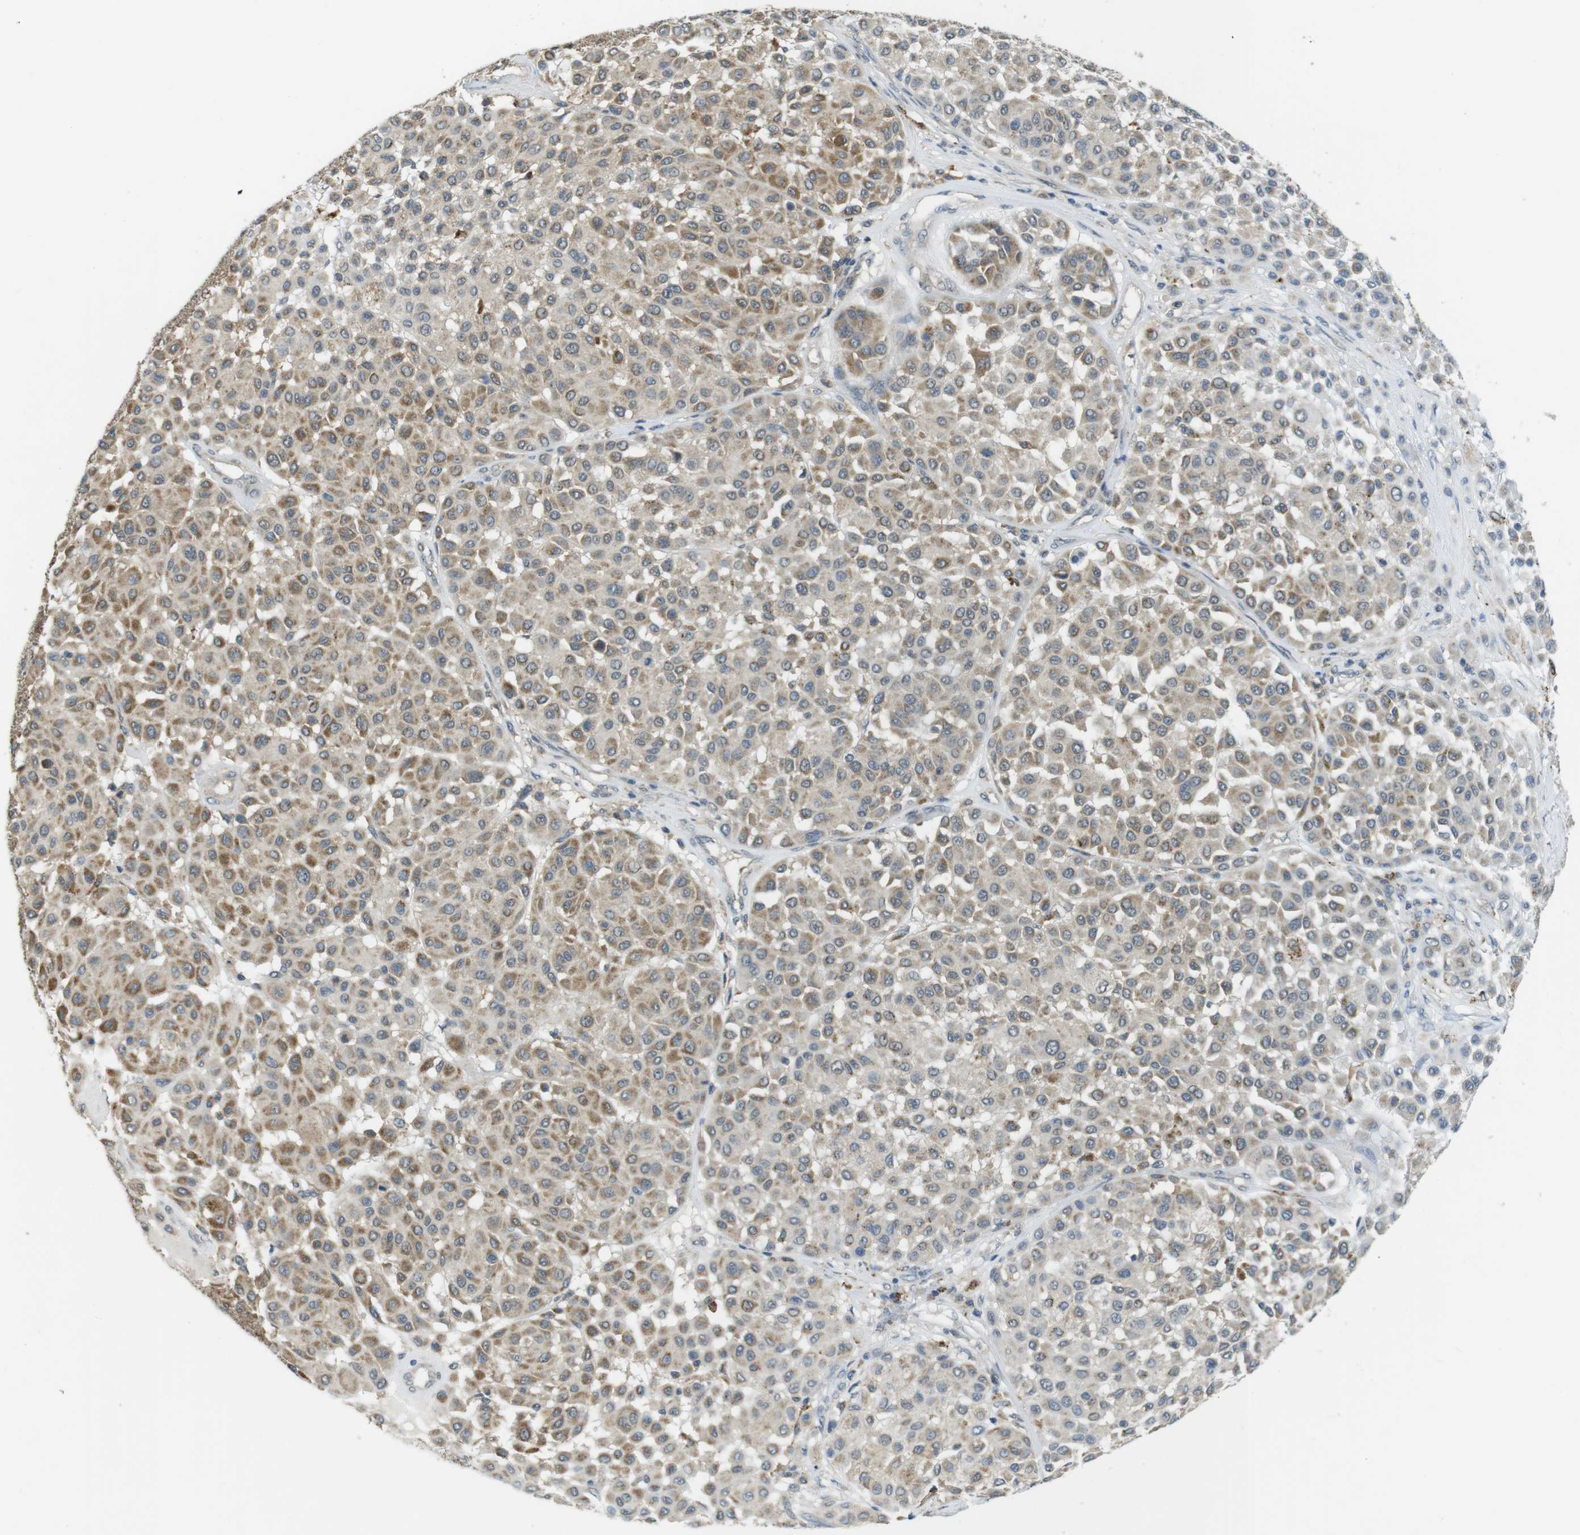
{"staining": {"intensity": "moderate", "quantity": ">75%", "location": "cytoplasmic/membranous"}, "tissue": "melanoma", "cell_type": "Tumor cells", "image_type": "cancer", "snomed": [{"axis": "morphology", "description": "Malignant melanoma, Metastatic site"}, {"axis": "topography", "description": "Soft tissue"}], "caption": "Tumor cells reveal moderate cytoplasmic/membranous positivity in approximately >75% of cells in malignant melanoma (metastatic site).", "gene": "BRI3BP", "patient": {"sex": "male", "age": 41}}